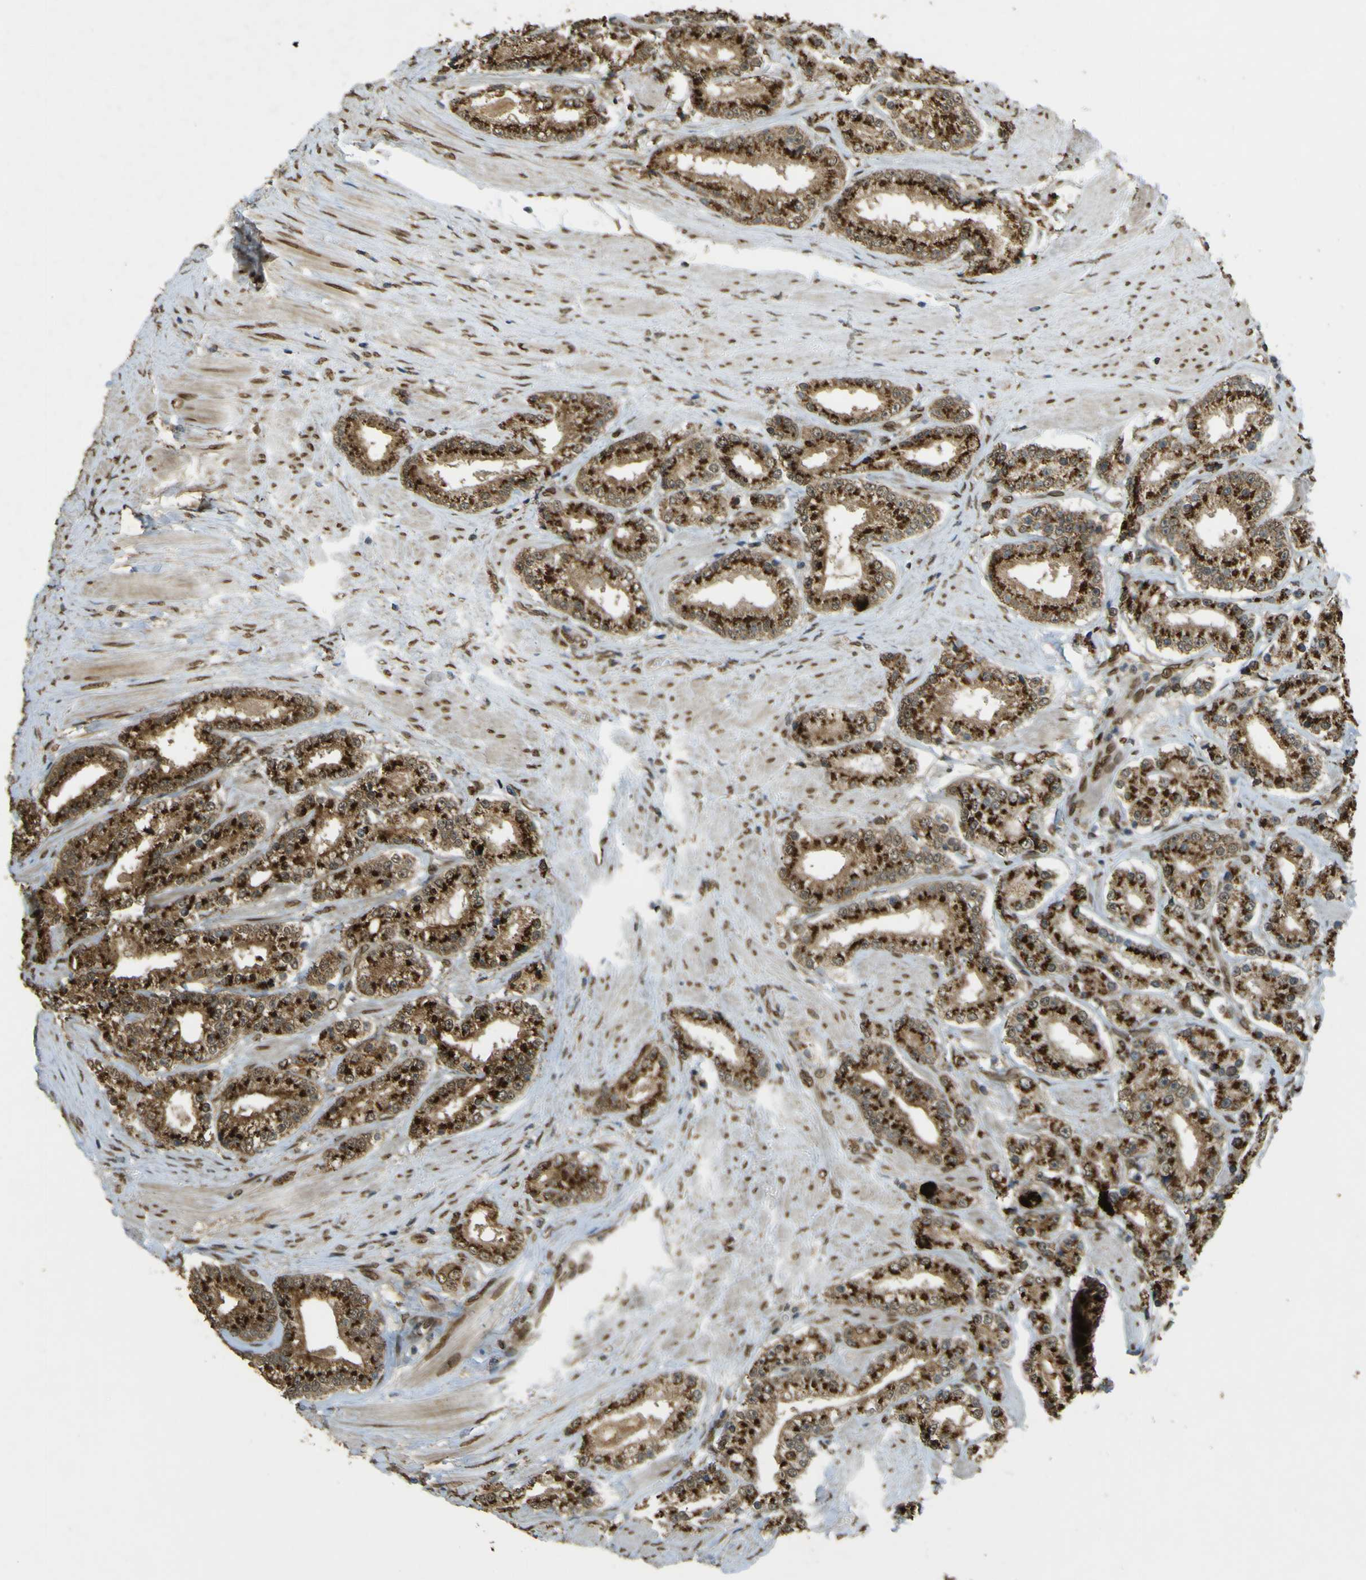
{"staining": {"intensity": "strong", "quantity": ">75%", "location": "cytoplasmic/membranous"}, "tissue": "prostate cancer", "cell_type": "Tumor cells", "image_type": "cancer", "snomed": [{"axis": "morphology", "description": "Adenocarcinoma, Low grade"}, {"axis": "topography", "description": "Prostate"}], "caption": "IHC of human prostate low-grade adenocarcinoma reveals high levels of strong cytoplasmic/membranous staining in about >75% of tumor cells.", "gene": "GALNT1", "patient": {"sex": "male", "age": 63}}